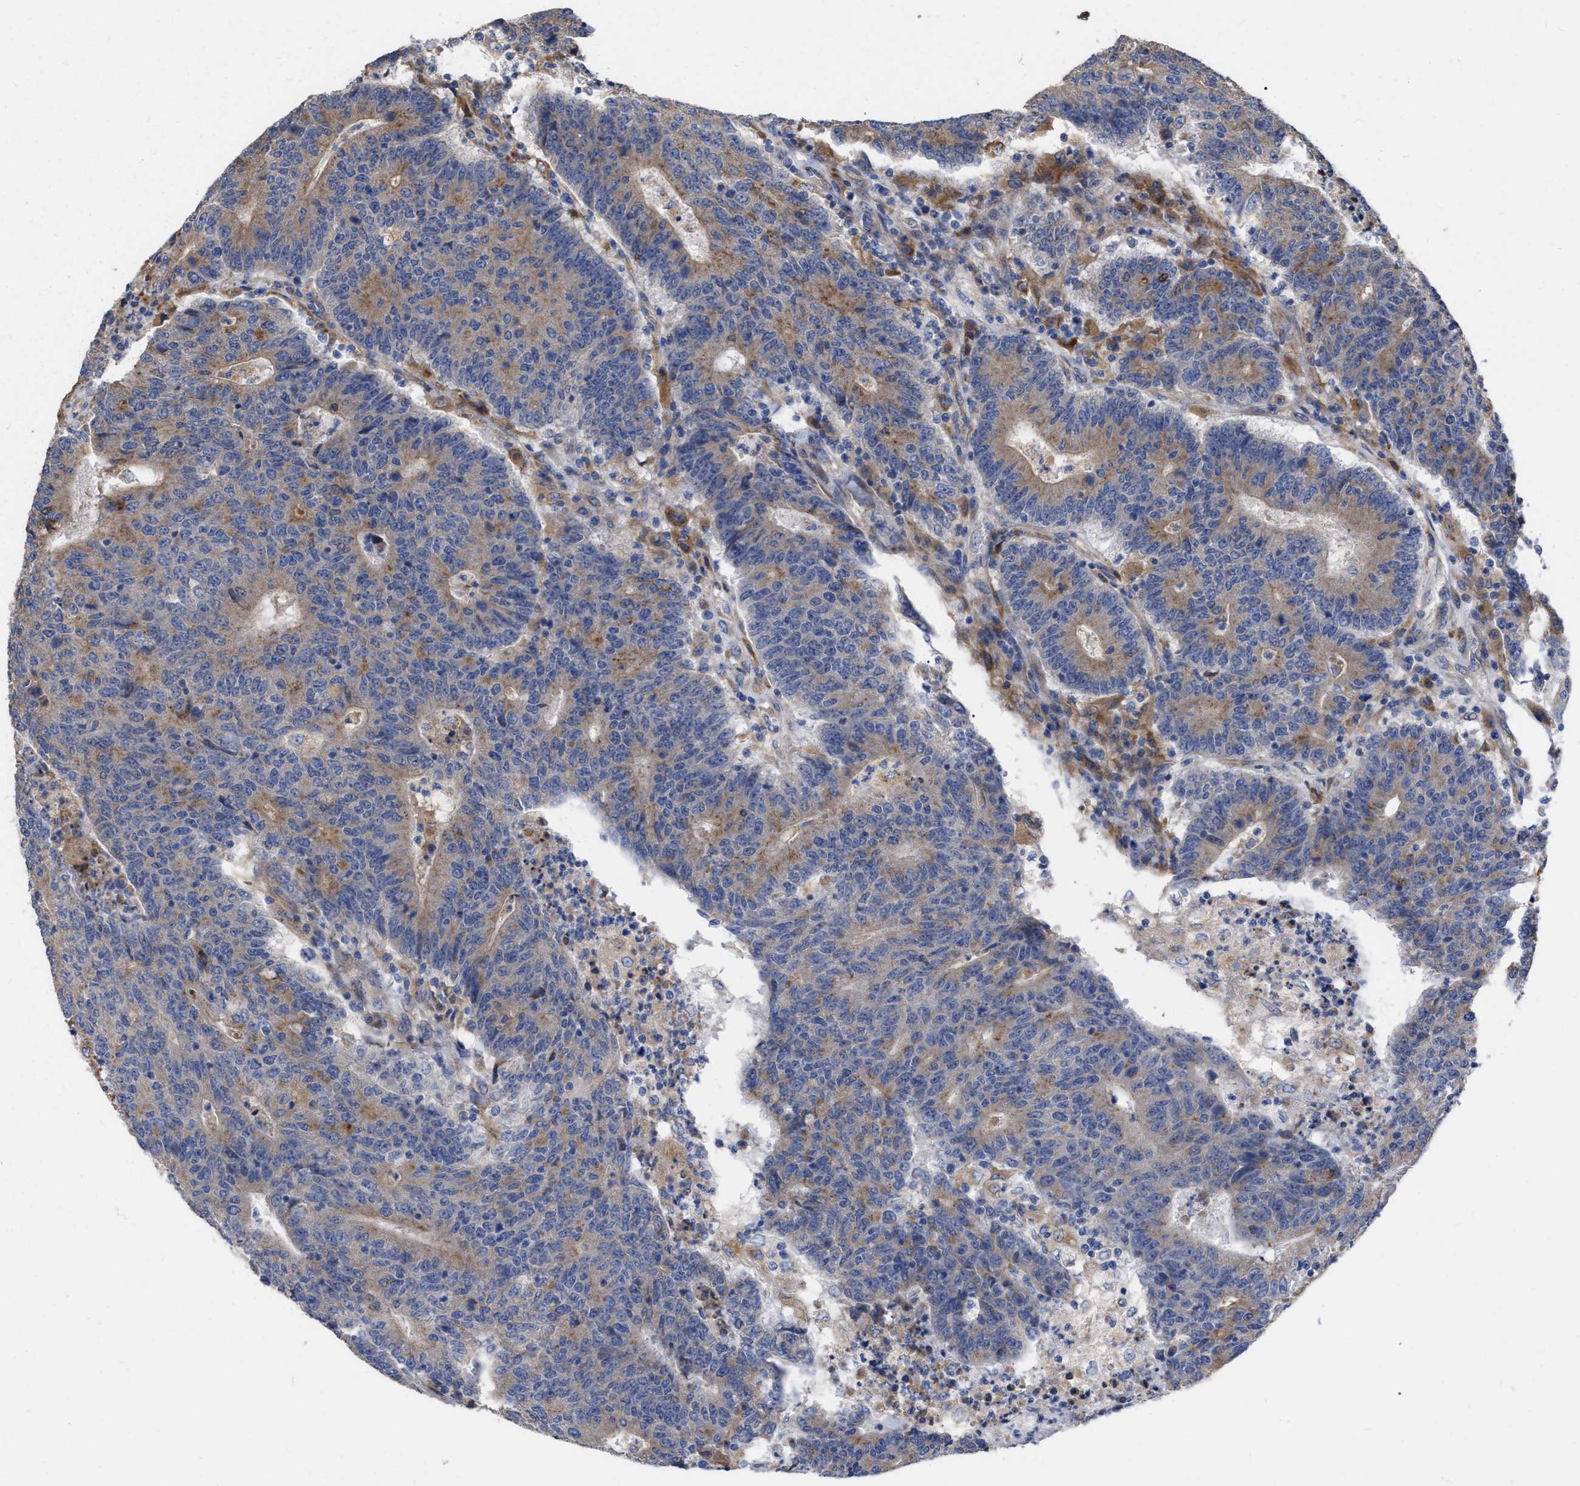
{"staining": {"intensity": "weak", "quantity": "25%-75%", "location": "cytoplasmic/membranous"}, "tissue": "colorectal cancer", "cell_type": "Tumor cells", "image_type": "cancer", "snomed": [{"axis": "morphology", "description": "Normal tissue, NOS"}, {"axis": "morphology", "description": "Adenocarcinoma, NOS"}, {"axis": "topography", "description": "Colon"}], "caption": "Immunohistochemical staining of human colorectal cancer exhibits low levels of weak cytoplasmic/membranous staining in approximately 25%-75% of tumor cells. (brown staining indicates protein expression, while blue staining denotes nuclei).", "gene": "MLST8", "patient": {"sex": "female", "age": 75}}